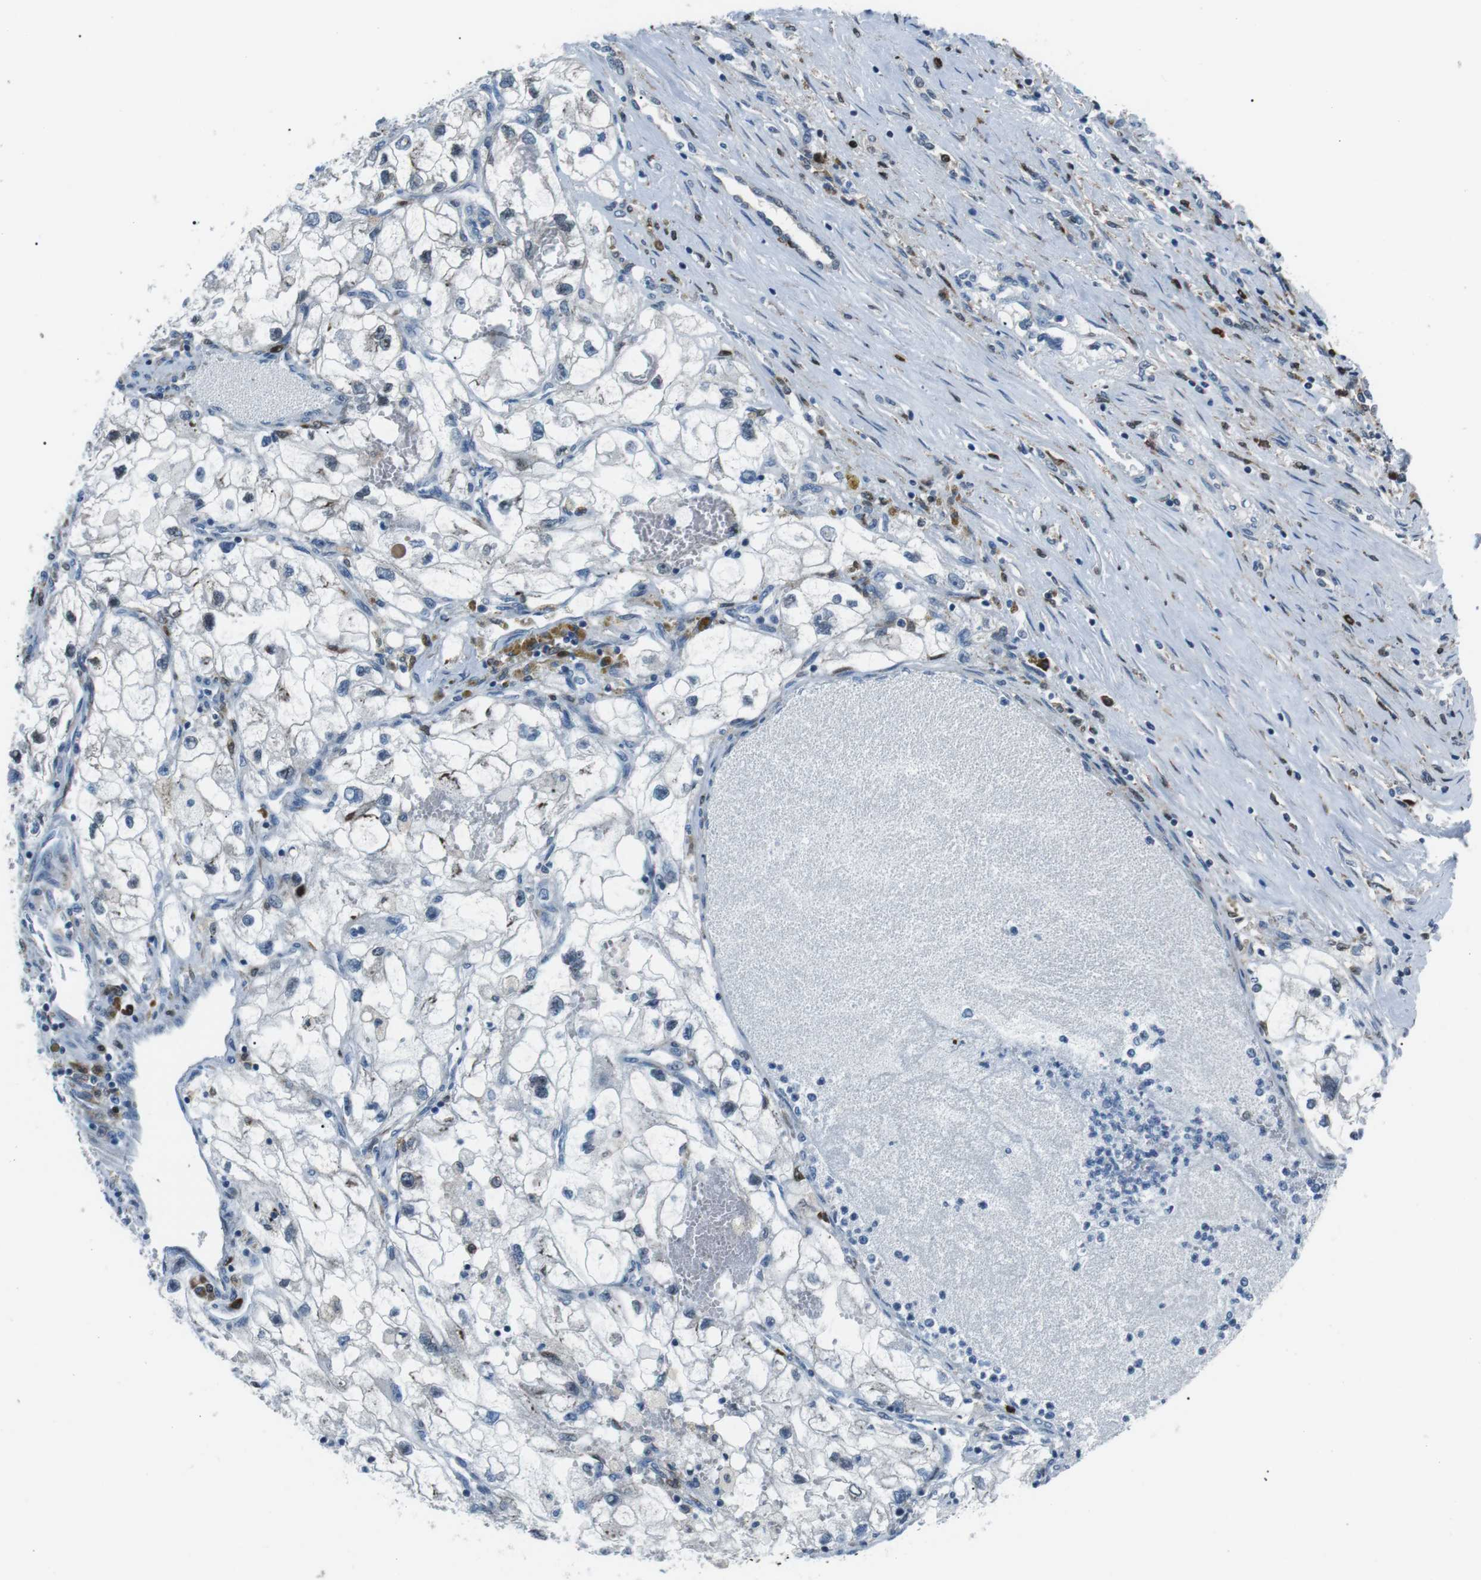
{"staining": {"intensity": "negative", "quantity": "none", "location": "none"}, "tissue": "renal cancer", "cell_type": "Tumor cells", "image_type": "cancer", "snomed": [{"axis": "morphology", "description": "Adenocarcinoma, NOS"}, {"axis": "topography", "description": "Kidney"}], "caption": "High power microscopy image of an IHC photomicrograph of renal adenocarcinoma, revealing no significant staining in tumor cells.", "gene": "BLNK", "patient": {"sex": "female", "age": 70}}